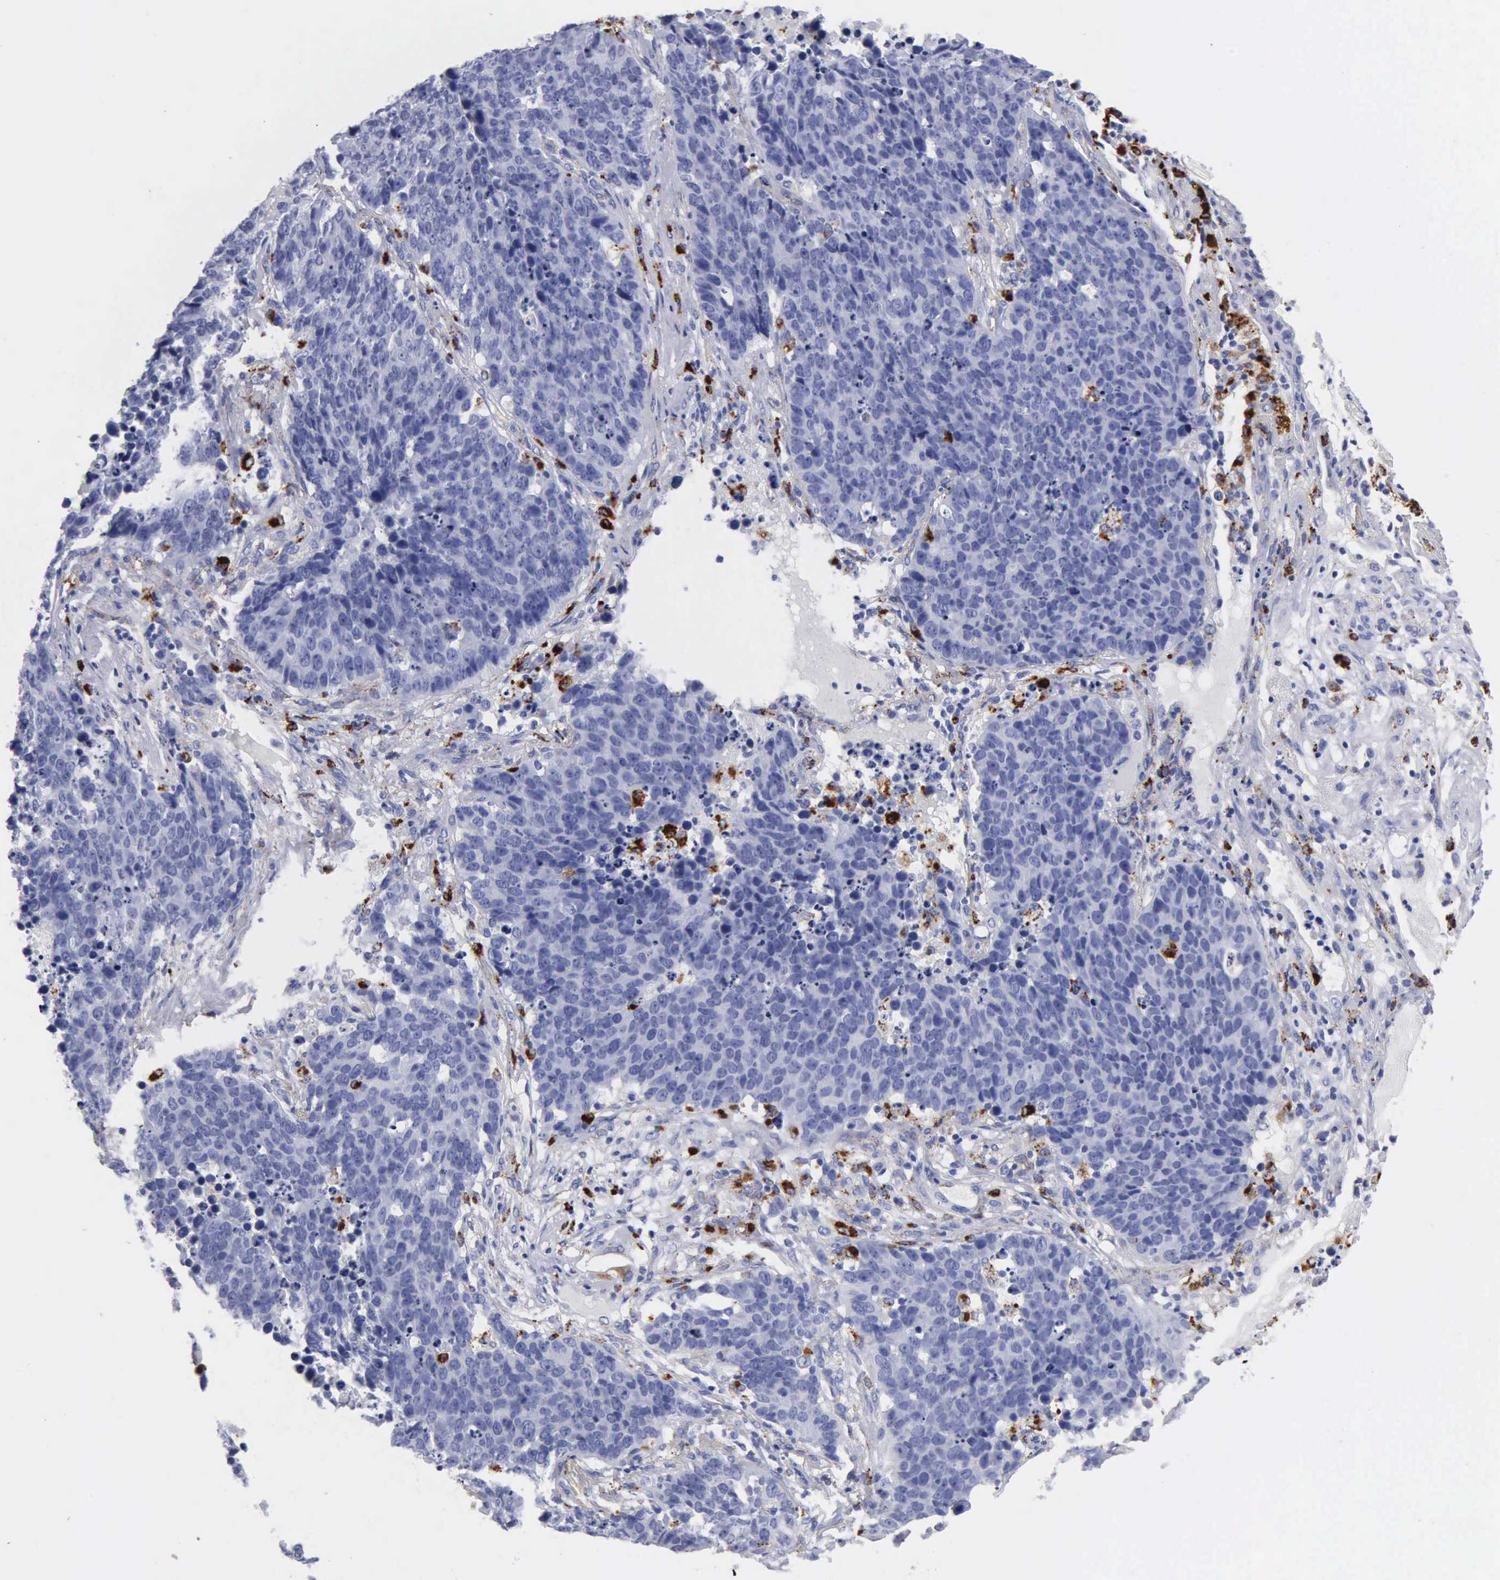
{"staining": {"intensity": "negative", "quantity": "none", "location": "none"}, "tissue": "lung cancer", "cell_type": "Tumor cells", "image_type": "cancer", "snomed": [{"axis": "morphology", "description": "Carcinoid, malignant, NOS"}, {"axis": "topography", "description": "Lung"}], "caption": "Histopathology image shows no protein expression in tumor cells of lung carcinoid (malignant) tissue.", "gene": "CTSL", "patient": {"sex": "male", "age": 60}}